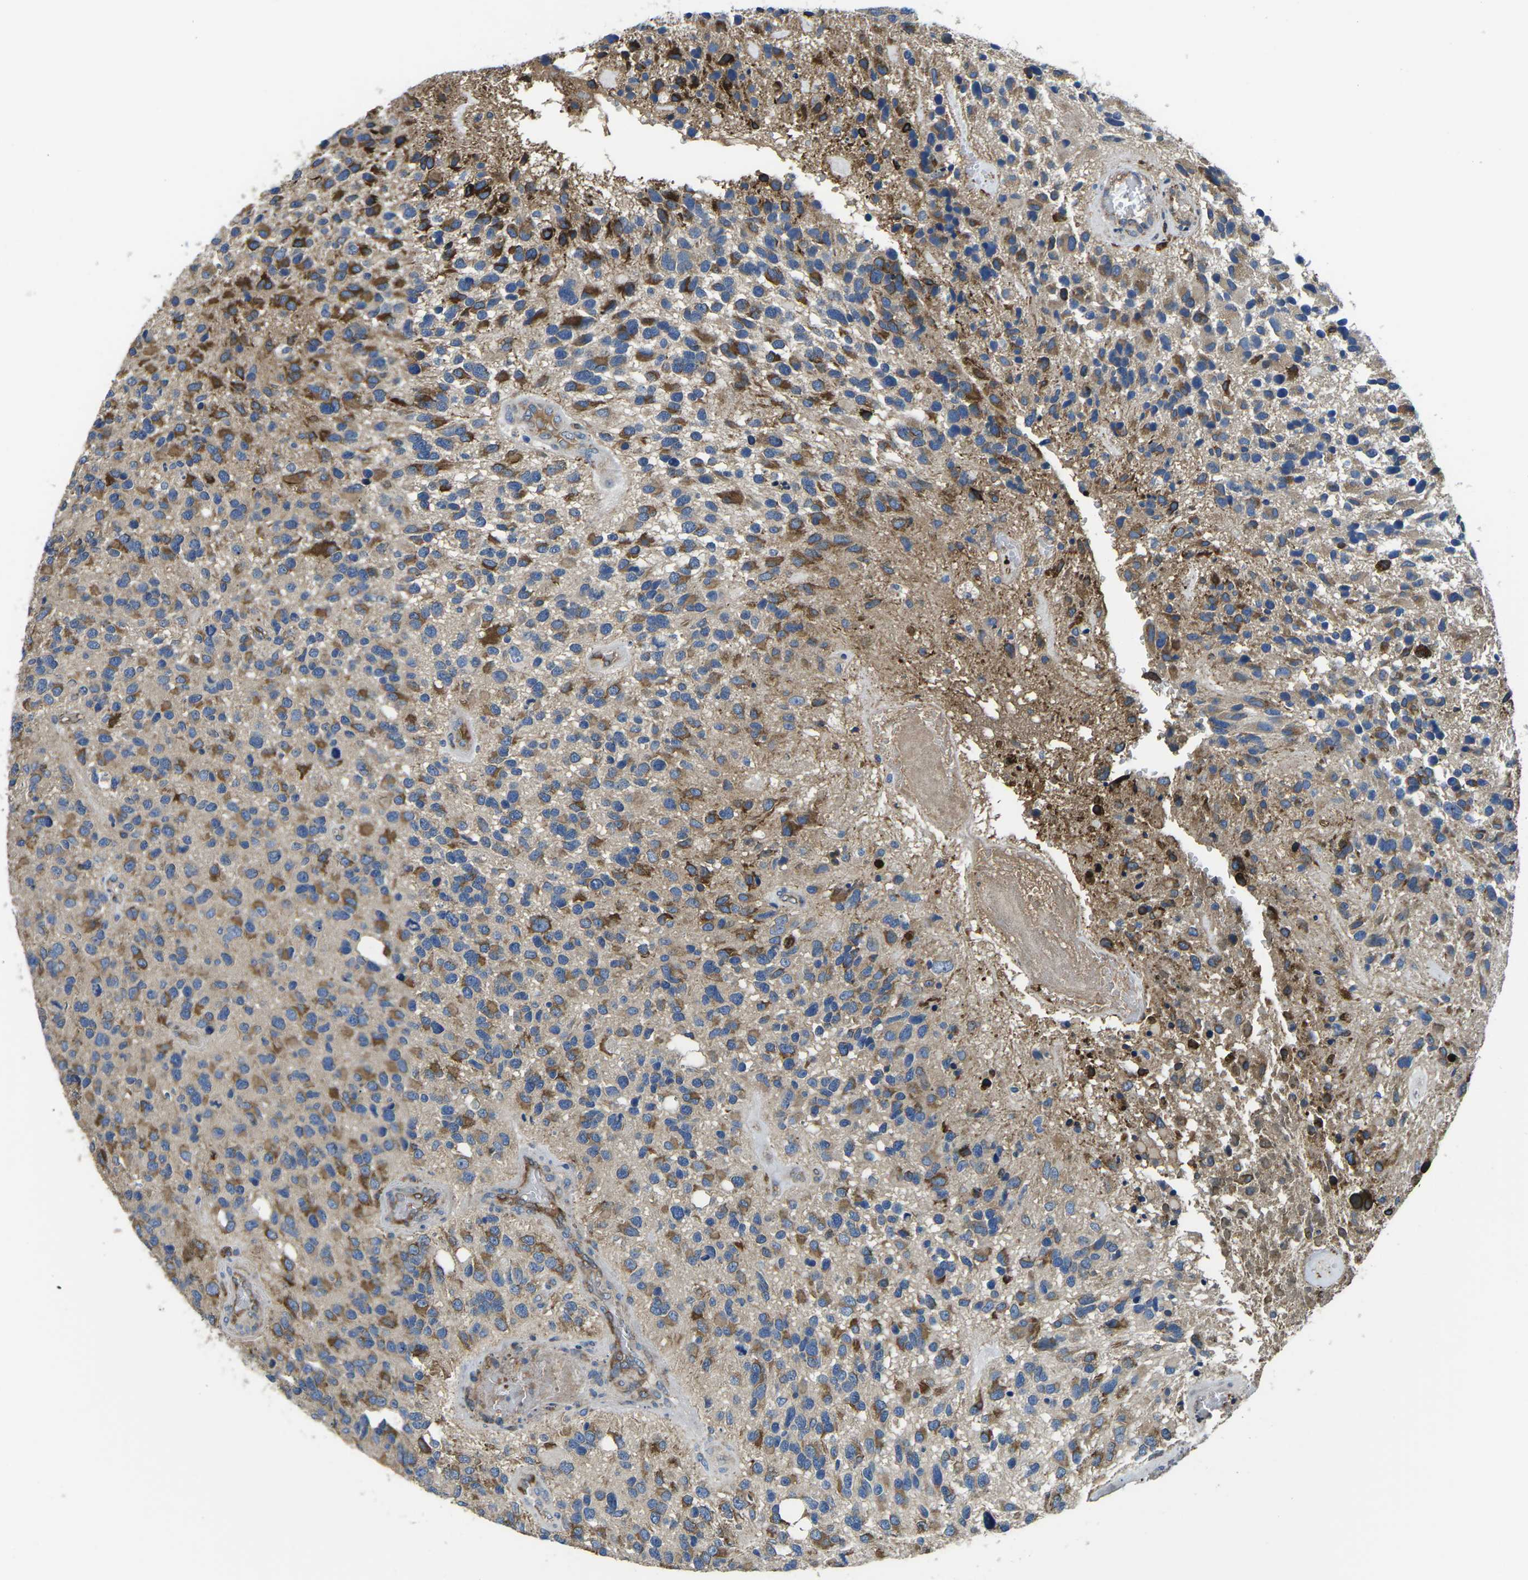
{"staining": {"intensity": "moderate", "quantity": "25%-75%", "location": "cytoplasmic/membranous"}, "tissue": "glioma", "cell_type": "Tumor cells", "image_type": "cancer", "snomed": [{"axis": "morphology", "description": "Glioma, malignant, High grade"}, {"axis": "topography", "description": "Brain"}], "caption": "Brown immunohistochemical staining in human high-grade glioma (malignant) demonstrates moderate cytoplasmic/membranous staining in about 25%-75% of tumor cells.", "gene": "PDZD8", "patient": {"sex": "female", "age": 58}}